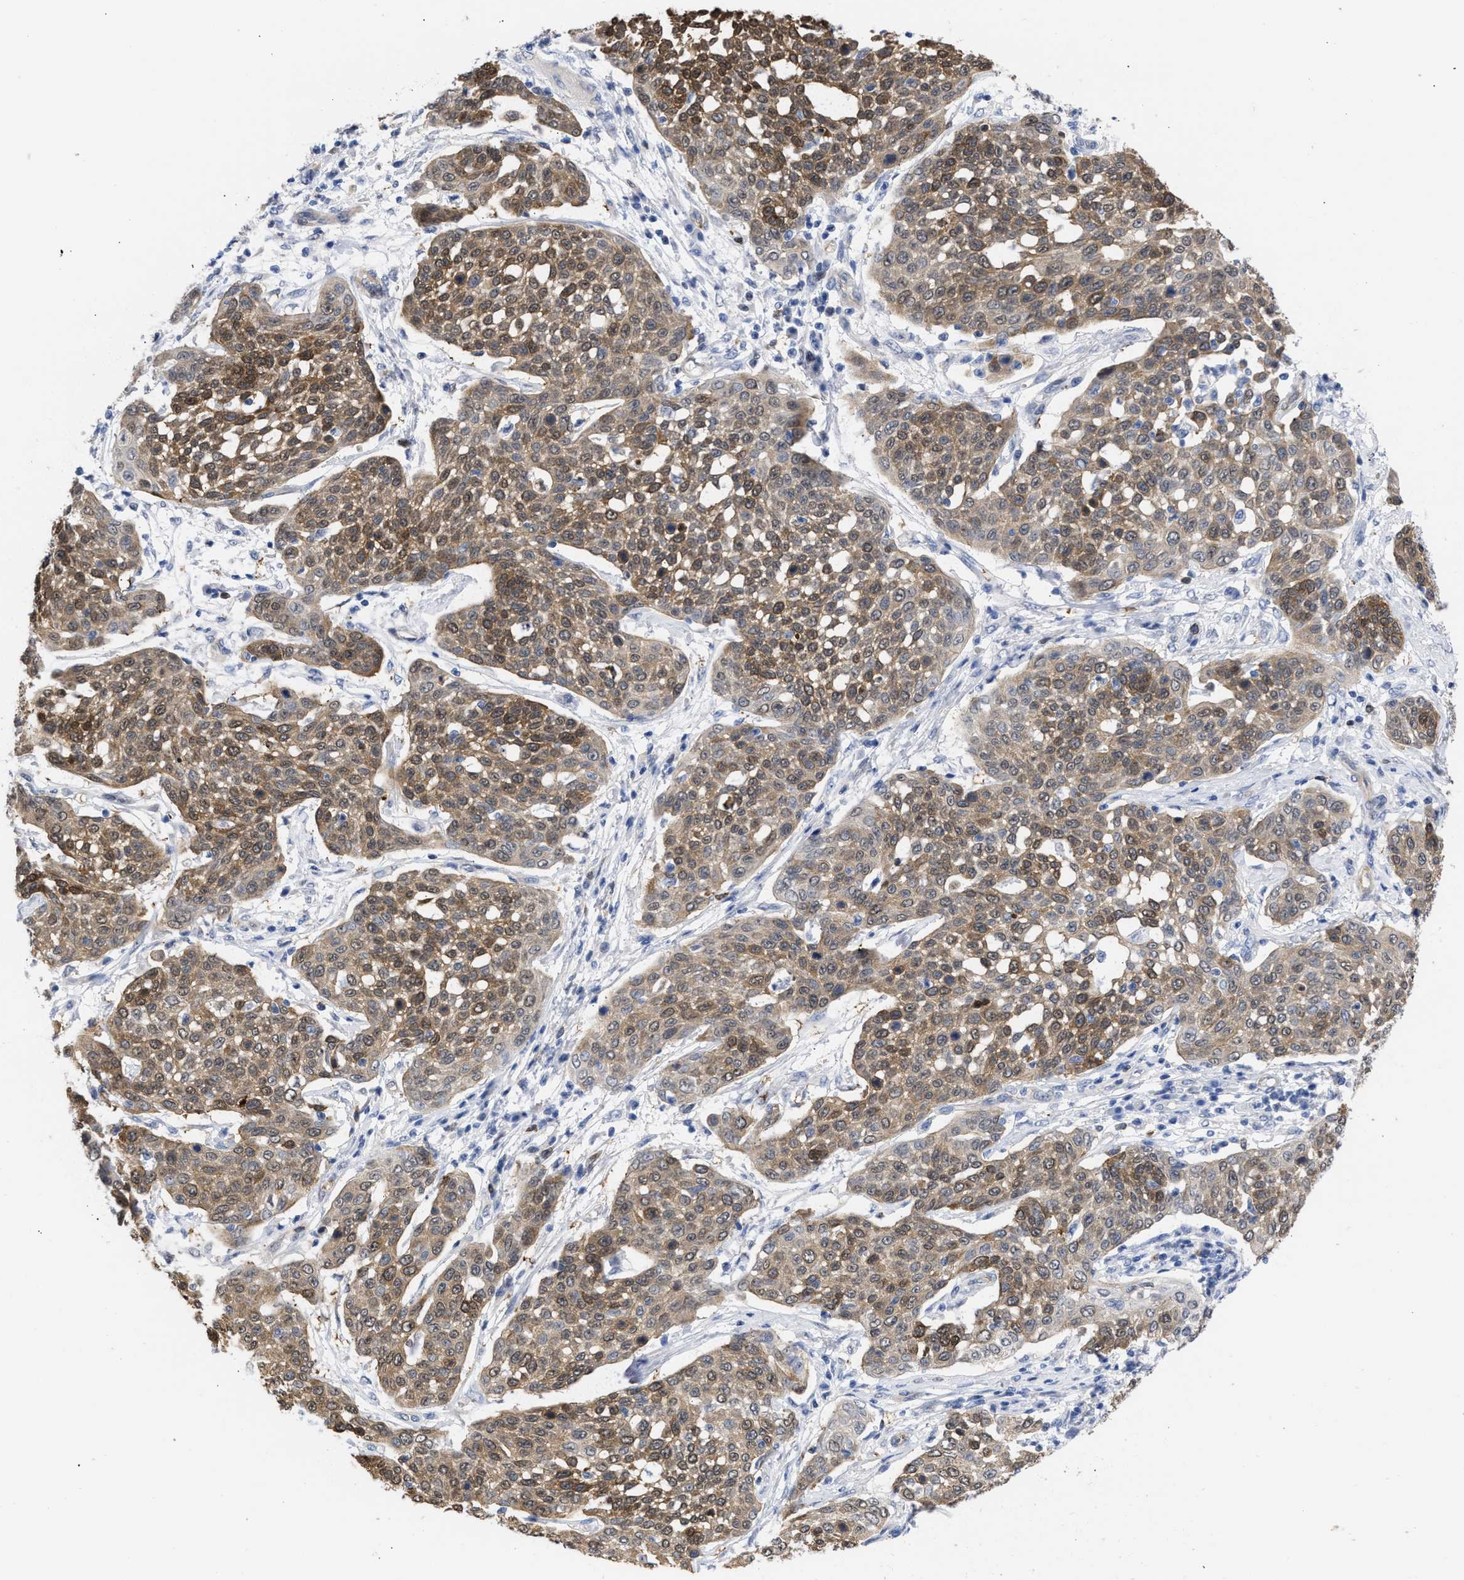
{"staining": {"intensity": "moderate", "quantity": ">75%", "location": "cytoplasmic/membranous,nuclear"}, "tissue": "cervical cancer", "cell_type": "Tumor cells", "image_type": "cancer", "snomed": [{"axis": "morphology", "description": "Squamous cell carcinoma, NOS"}, {"axis": "topography", "description": "Cervix"}], "caption": "Human cervical cancer (squamous cell carcinoma) stained for a protein (brown) shows moderate cytoplasmic/membranous and nuclear positive expression in about >75% of tumor cells.", "gene": "THRA", "patient": {"sex": "female", "age": 34}}